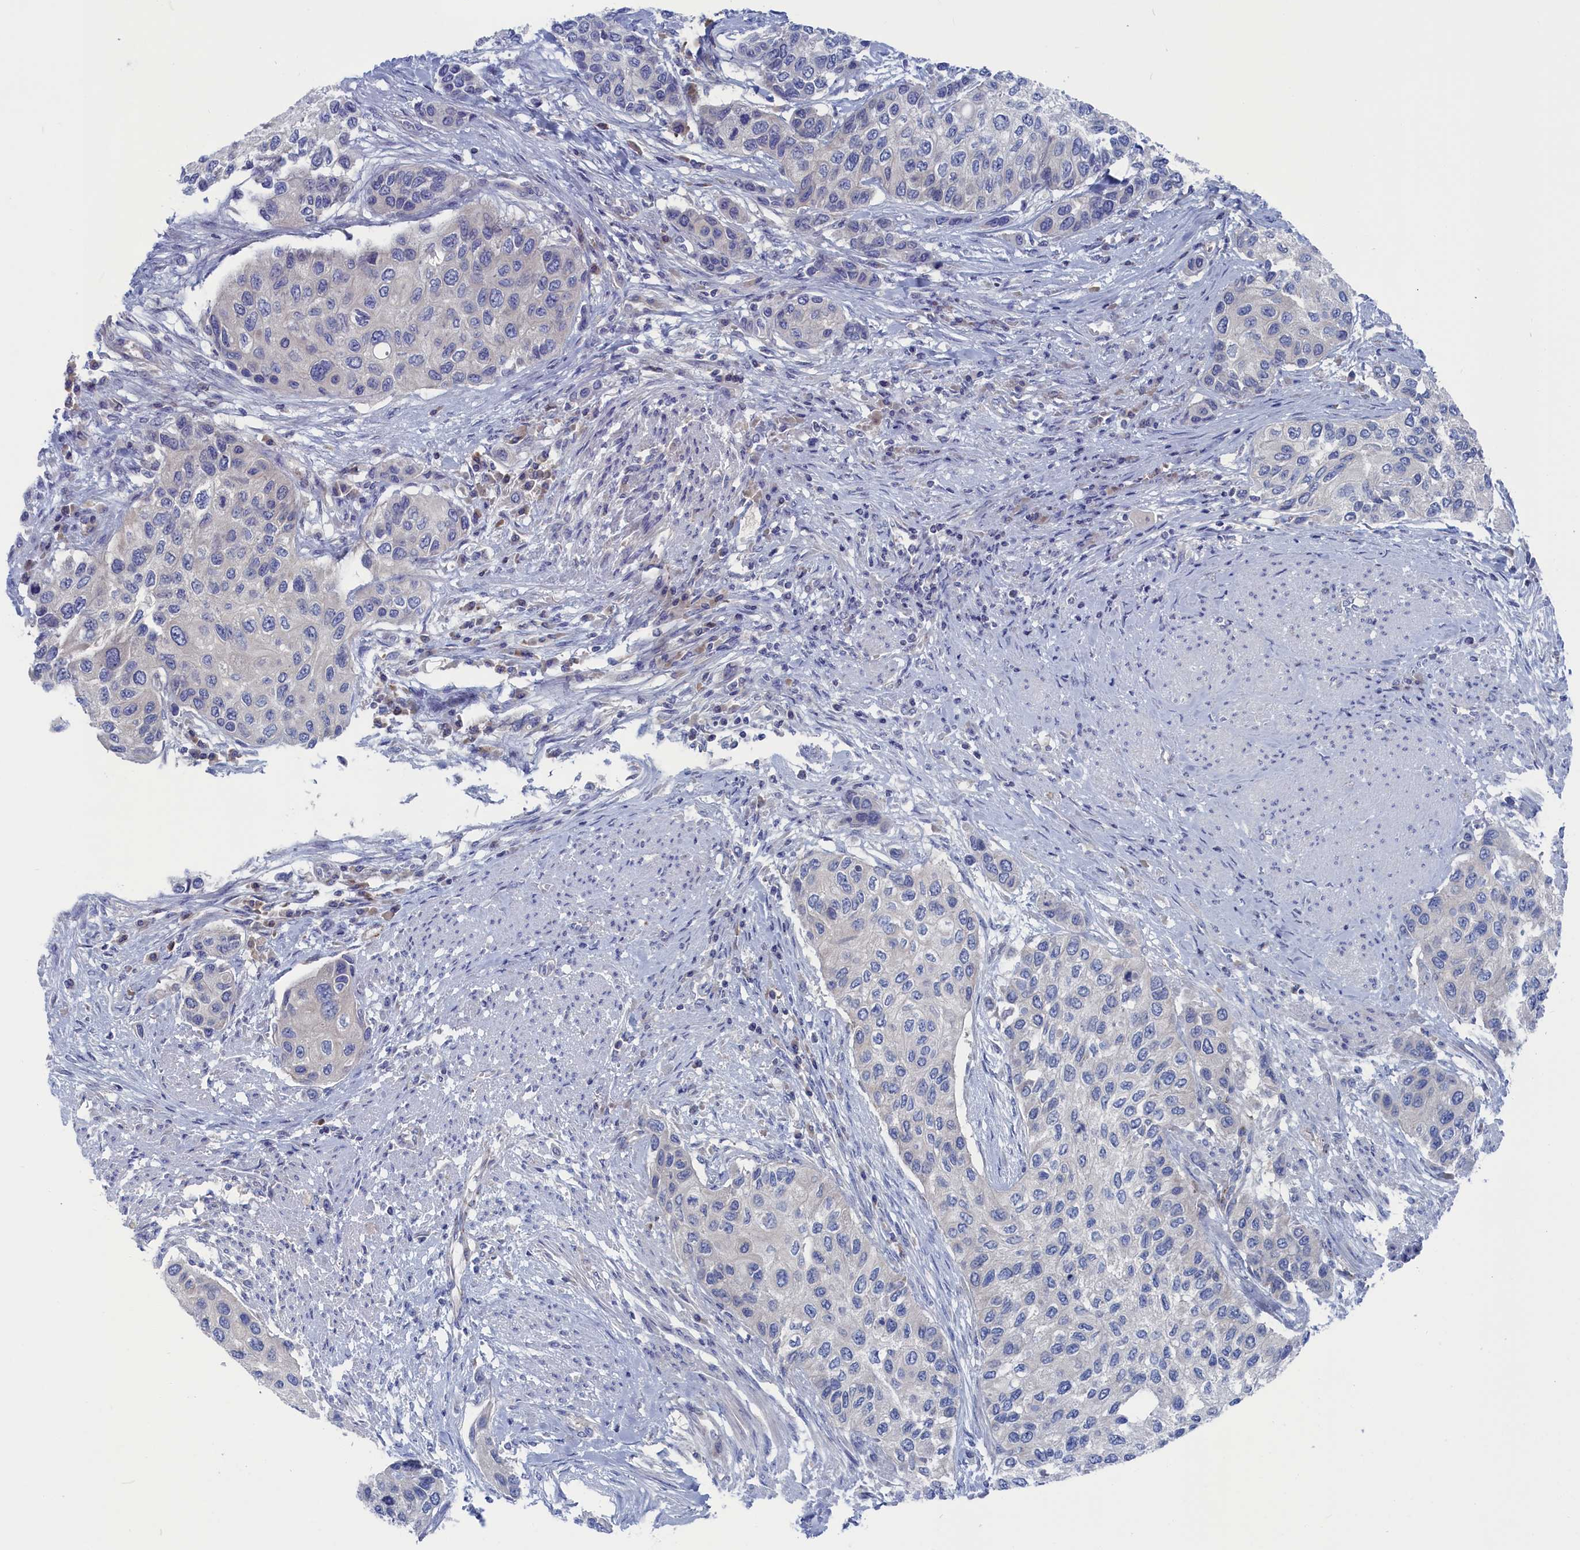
{"staining": {"intensity": "negative", "quantity": "none", "location": "none"}, "tissue": "urothelial cancer", "cell_type": "Tumor cells", "image_type": "cancer", "snomed": [{"axis": "morphology", "description": "Urothelial carcinoma, High grade"}, {"axis": "topography", "description": "Urinary bladder"}], "caption": "This histopathology image is of urothelial carcinoma (high-grade) stained with immunohistochemistry (IHC) to label a protein in brown with the nuclei are counter-stained blue. There is no staining in tumor cells. The staining was performed using DAB (3,3'-diaminobenzidine) to visualize the protein expression in brown, while the nuclei were stained in blue with hematoxylin (Magnification: 20x).", "gene": "CEND1", "patient": {"sex": "female", "age": 56}}